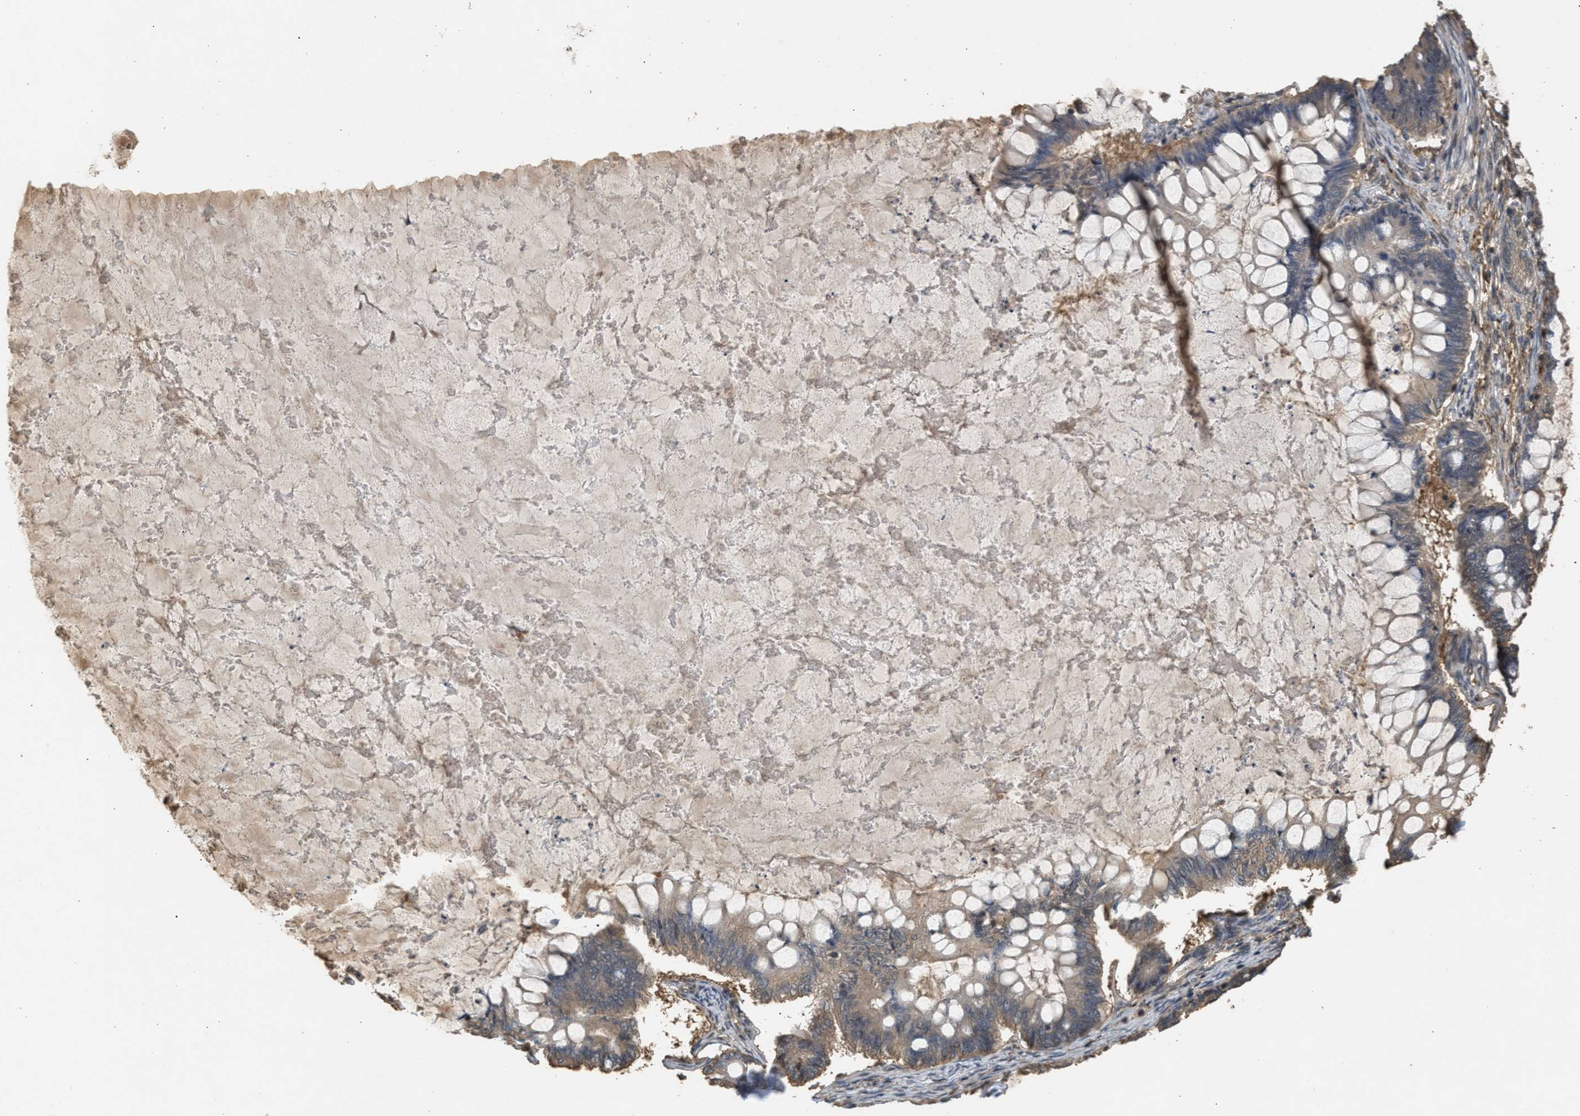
{"staining": {"intensity": "weak", "quantity": "<25%", "location": "cytoplasmic/membranous"}, "tissue": "ovarian cancer", "cell_type": "Tumor cells", "image_type": "cancer", "snomed": [{"axis": "morphology", "description": "Cystadenocarcinoma, mucinous, NOS"}, {"axis": "topography", "description": "Ovary"}], "caption": "The IHC histopathology image has no significant positivity in tumor cells of ovarian cancer (mucinous cystadenocarcinoma) tissue.", "gene": "ARHGDIA", "patient": {"sex": "female", "age": 61}}